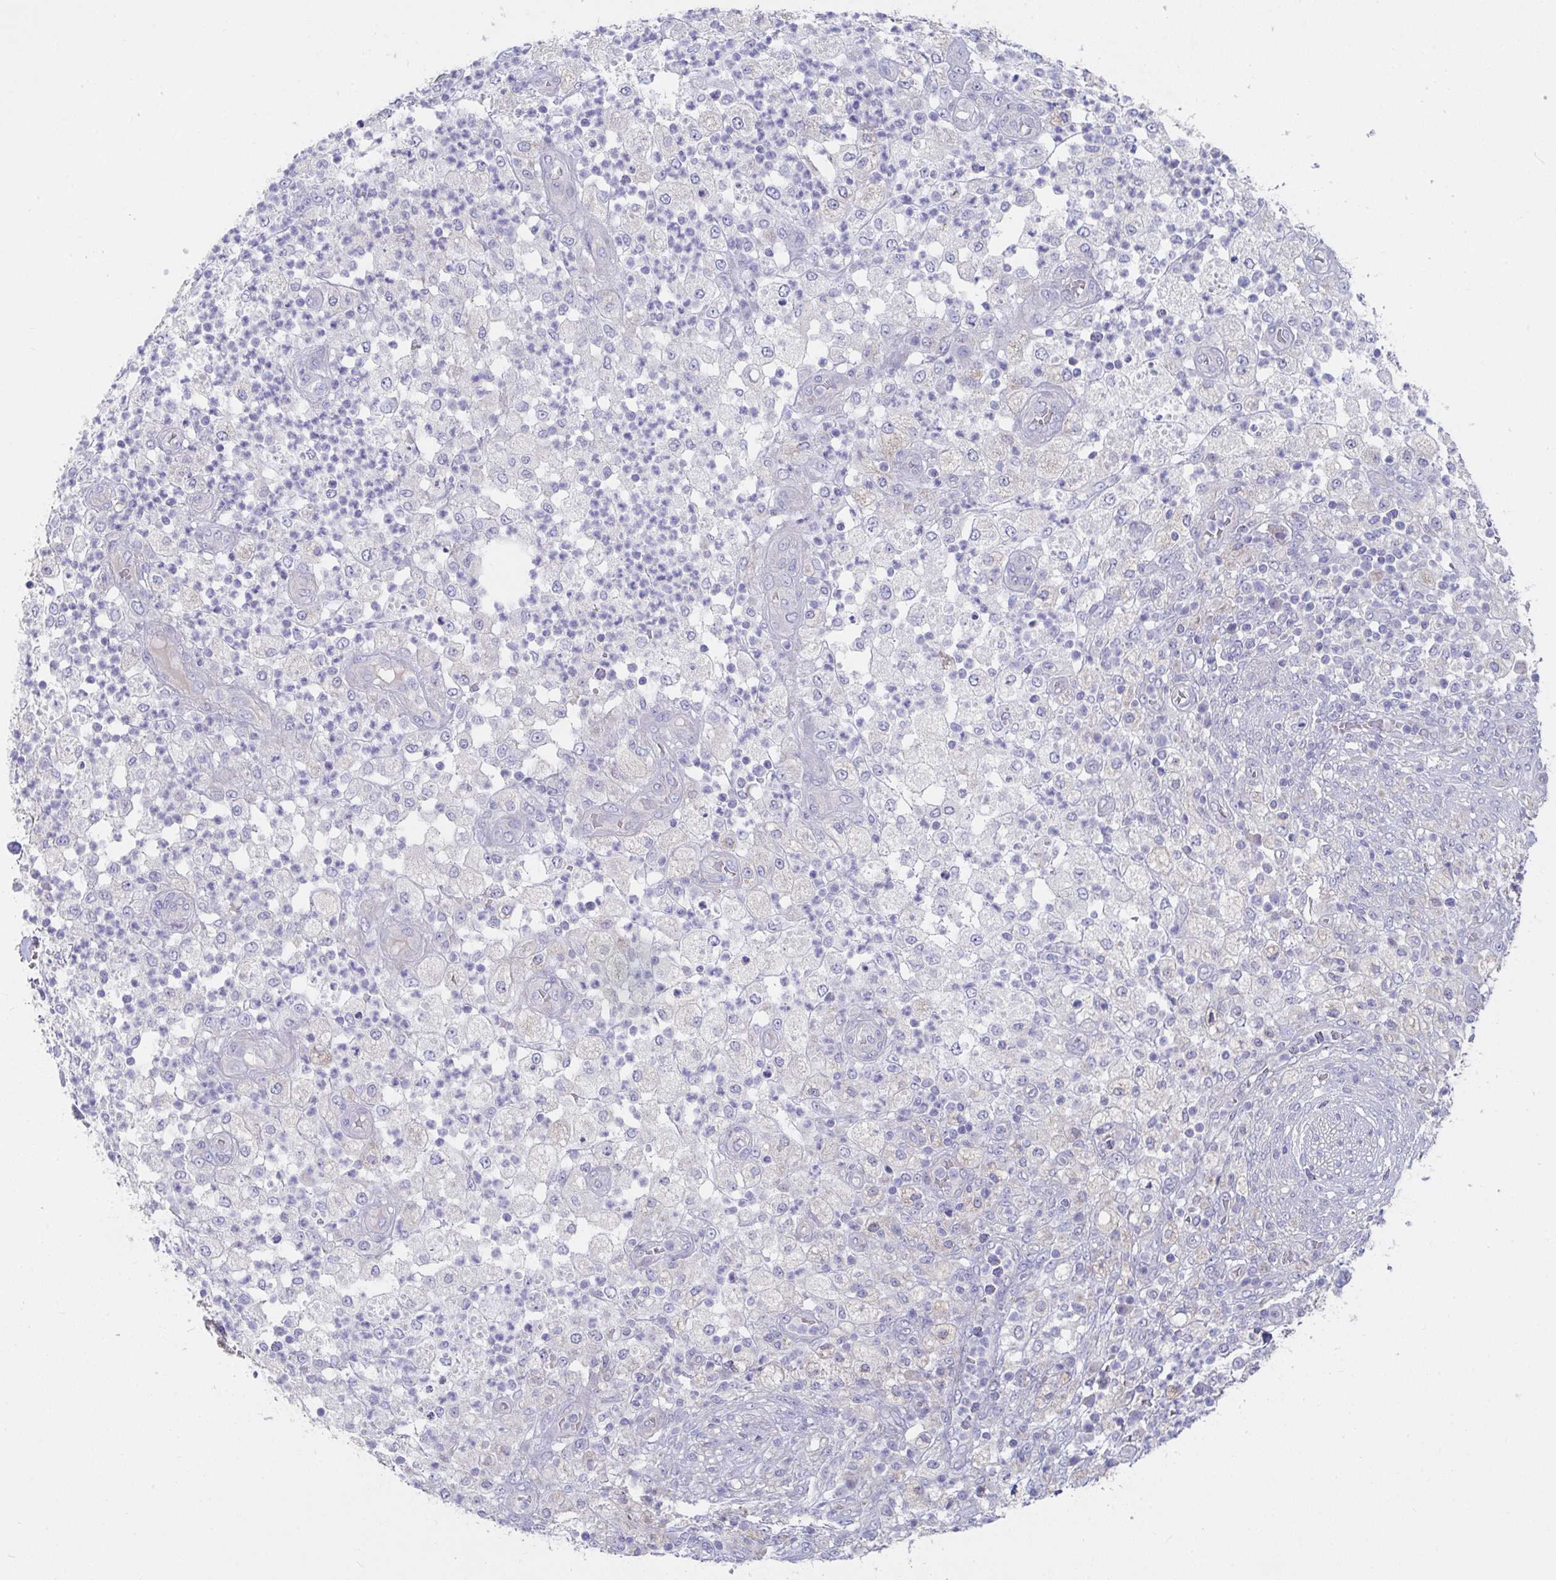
{"staining": {"intensity": "negative", "quantity": "none", "location": "none"}, "tissue": "pancreatic cancer", "cell_type": "Tumor cells", "image_type": "cancer", "snomed": [{"axis": "morphology", "description": "Adenocarcinoma, NOS"}, {"axis": "topography", "description": "Pancreas"}], "caption": "Pancreatic cancer was stained to show a protein in brown. There is no significant staining in tumor cells.", "gene": "ZNF561", "patient": {"sex": "female", "age": 72}}